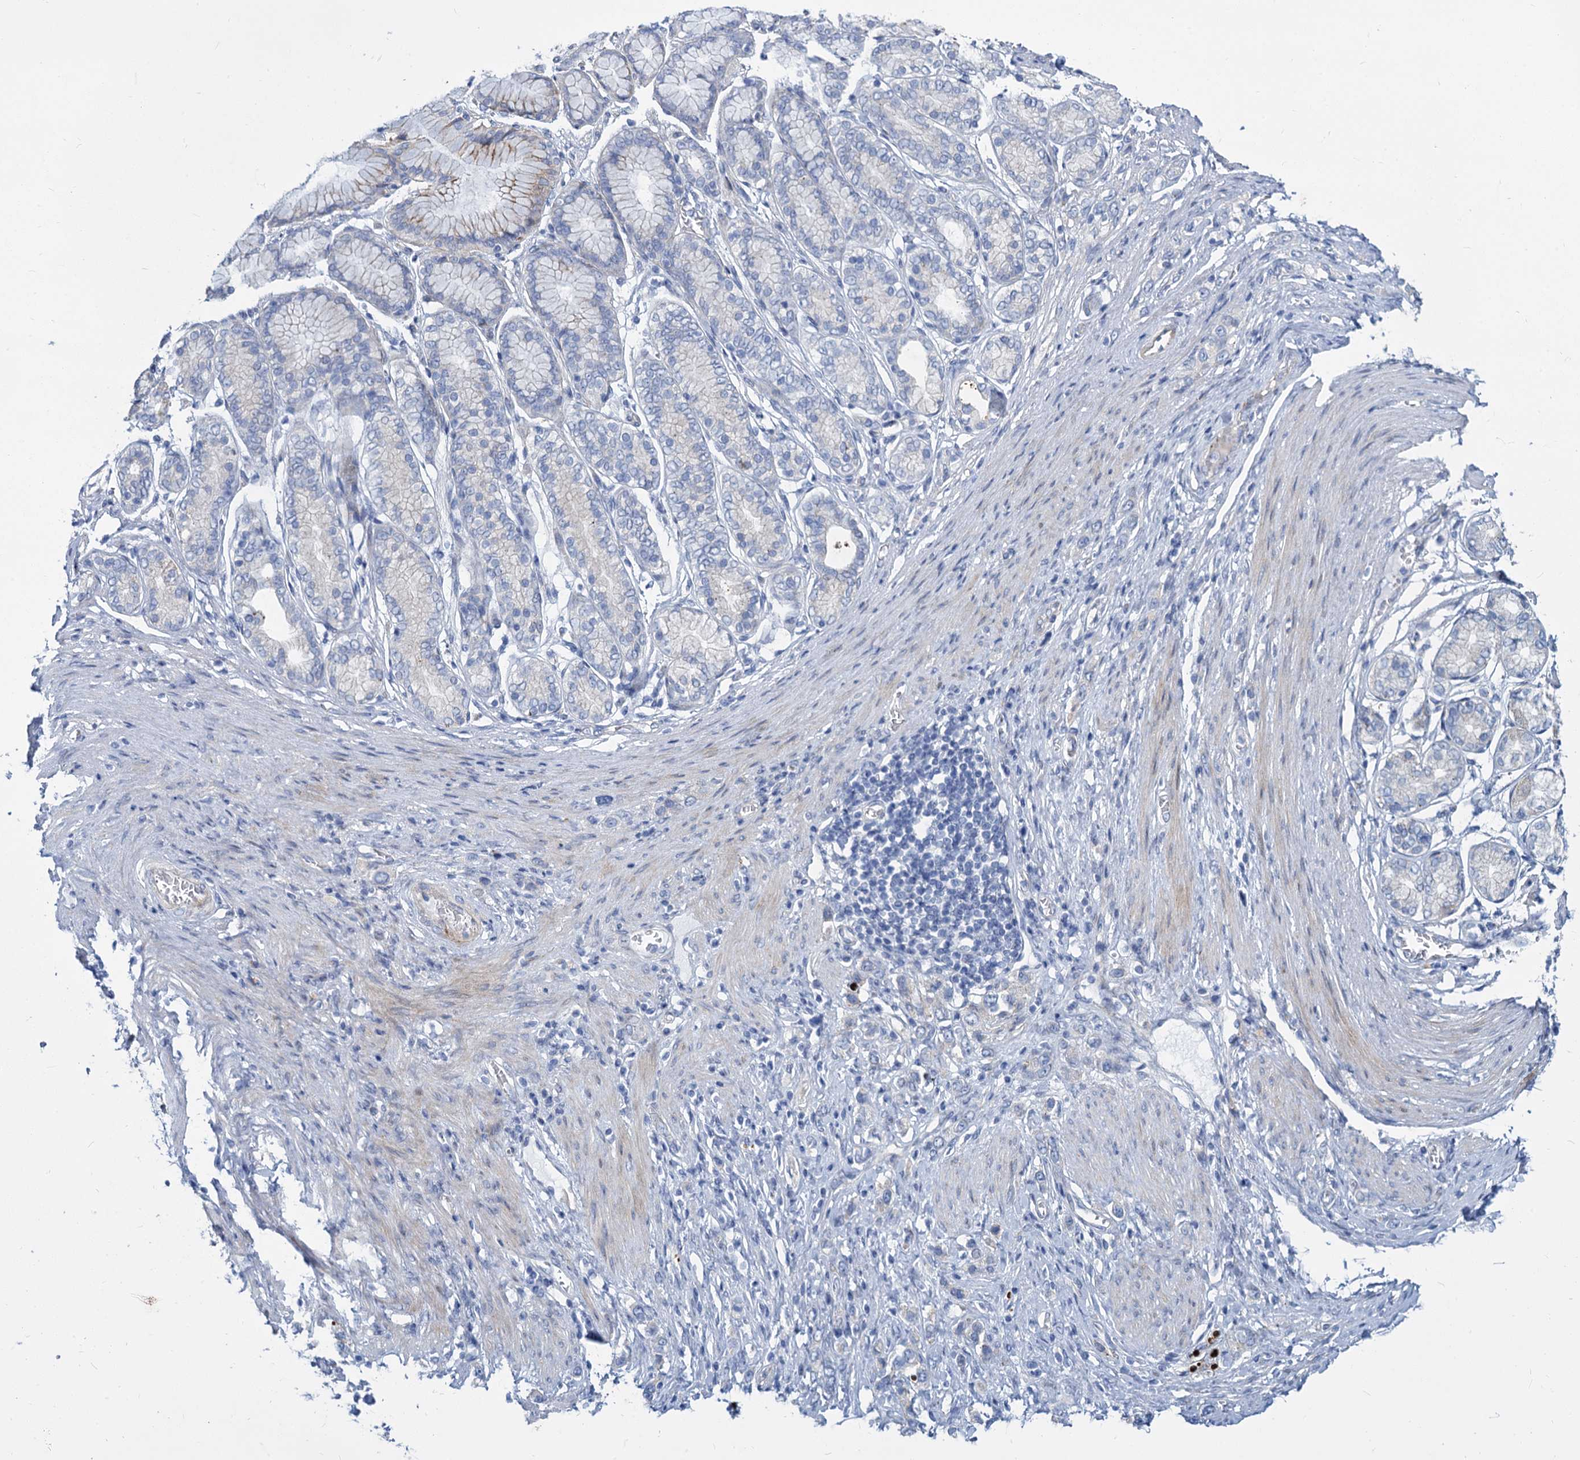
{"staining": {"intensity": "negative", "quantity": "none", "location": "none"}, "tissue": "stomach cancer", "cell_type": "Tumor cells", "image_type": "cancer", "snomed": [{"axis": "morphology", "description": "Normal tissue, NOS"}, {"axis": "morphology", "description": "Adenocarcinoma, NOS"}, {"axis": "topography", "description": "Stomach, upper"}, {"axis": "topography", "description": "Stomach"}], "caption": "DAB immunohistochemical staining of human stomach cancer (adenocarcinoma) displays no significant positivity in tumor cells. (Brightfield microscopy of DAB (3,3'-diaminobenzidine) IHC at high magnification).", "gene": "TRIM77", "patient": {"sex": "female", "age": 65}}